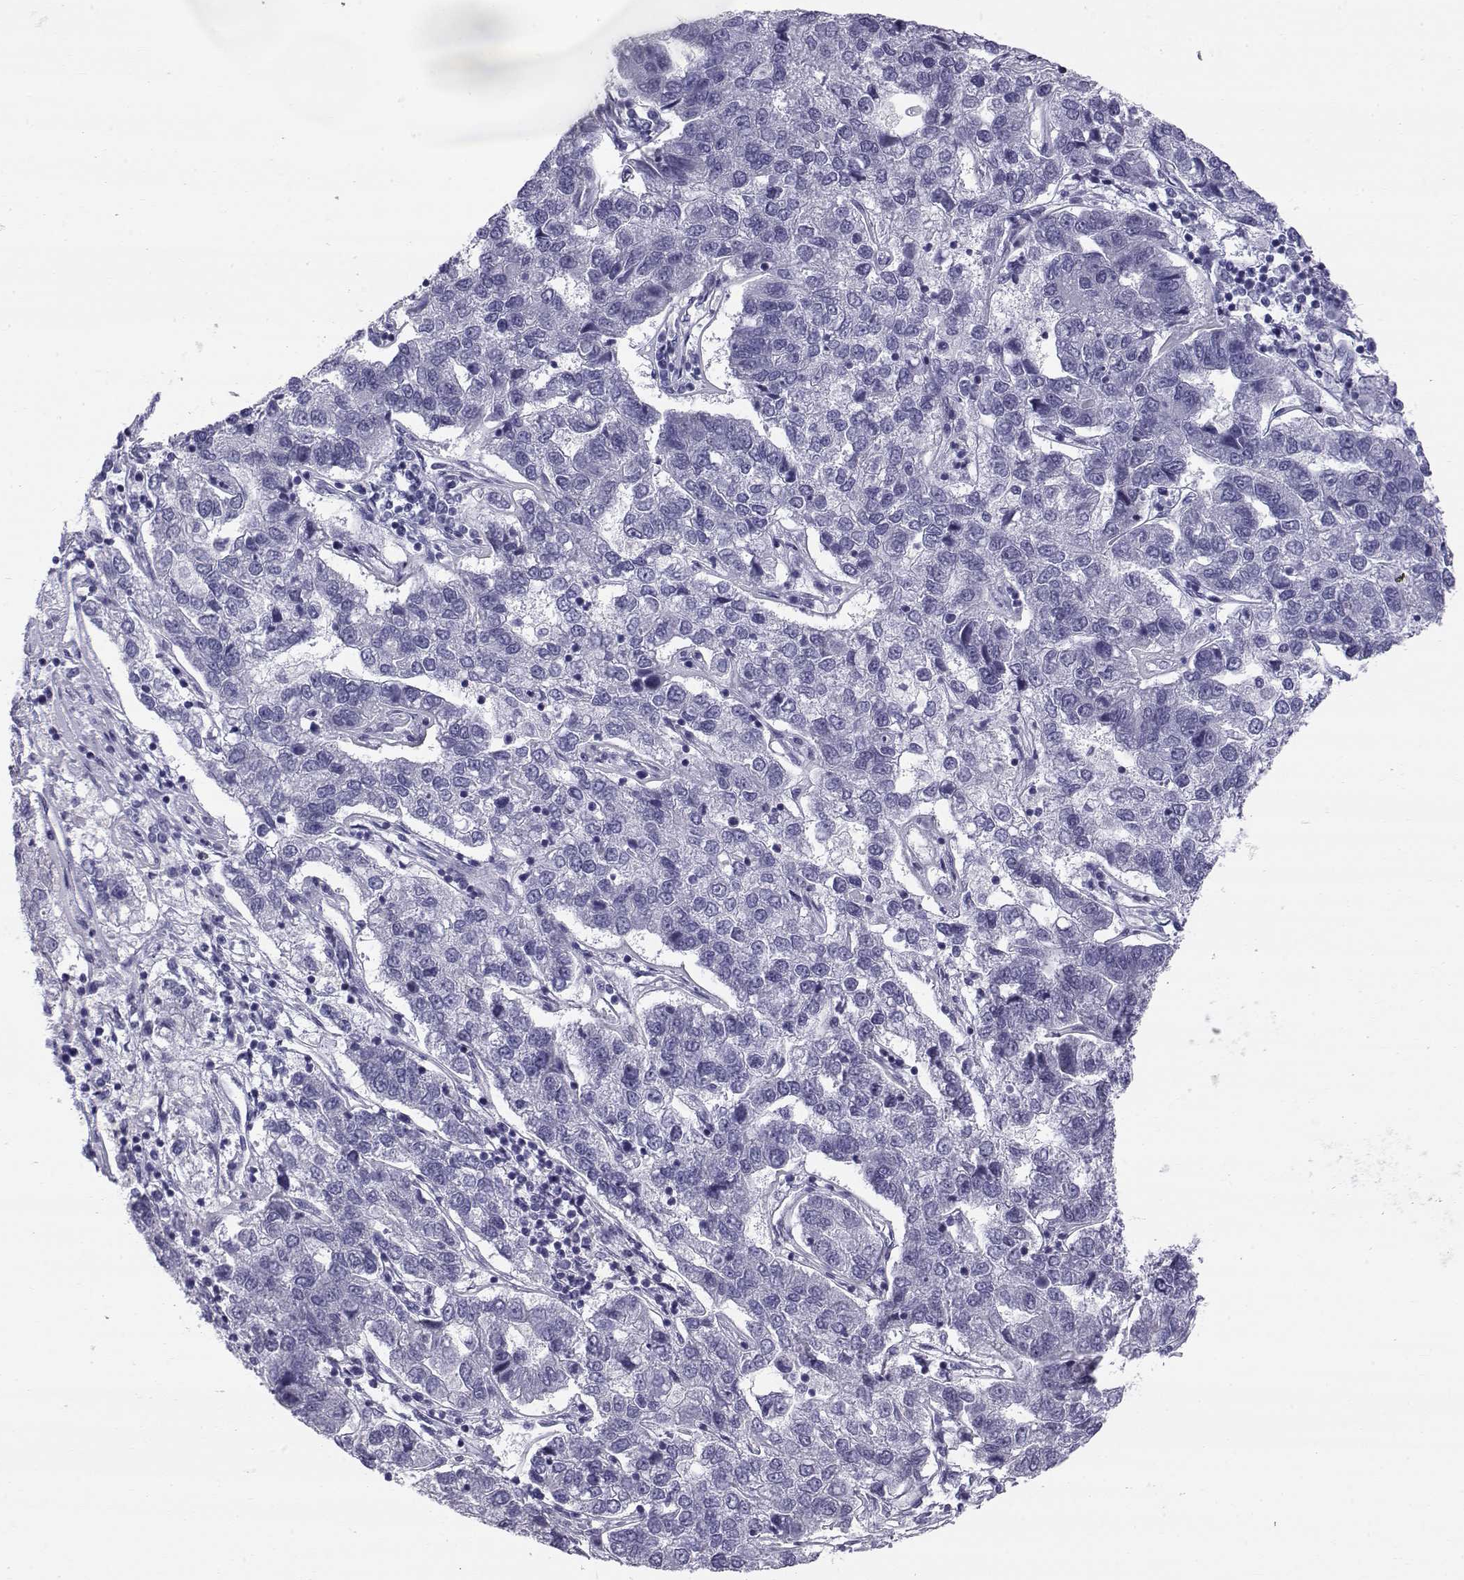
{"staining": {"intensity": "negative", "quantity": "none", "location": "none"}, "tissue": "pancreatic cancer", "cell_type": "Tumor cells", "image_type": "cancer", "snomed": [{"axis": "morphology", "description": "Adenocarcinoma, NOS"}, {"axis": "topography", "description": "Pancreas"}], "caption": "Pancreatic cancer (adenocarcinoma) stained for a protein using immunohistochemistry (IHC) displays no expression tumor cells.", "gene": "RNASE12", "patient": {"sex": "female", "age": 61}}